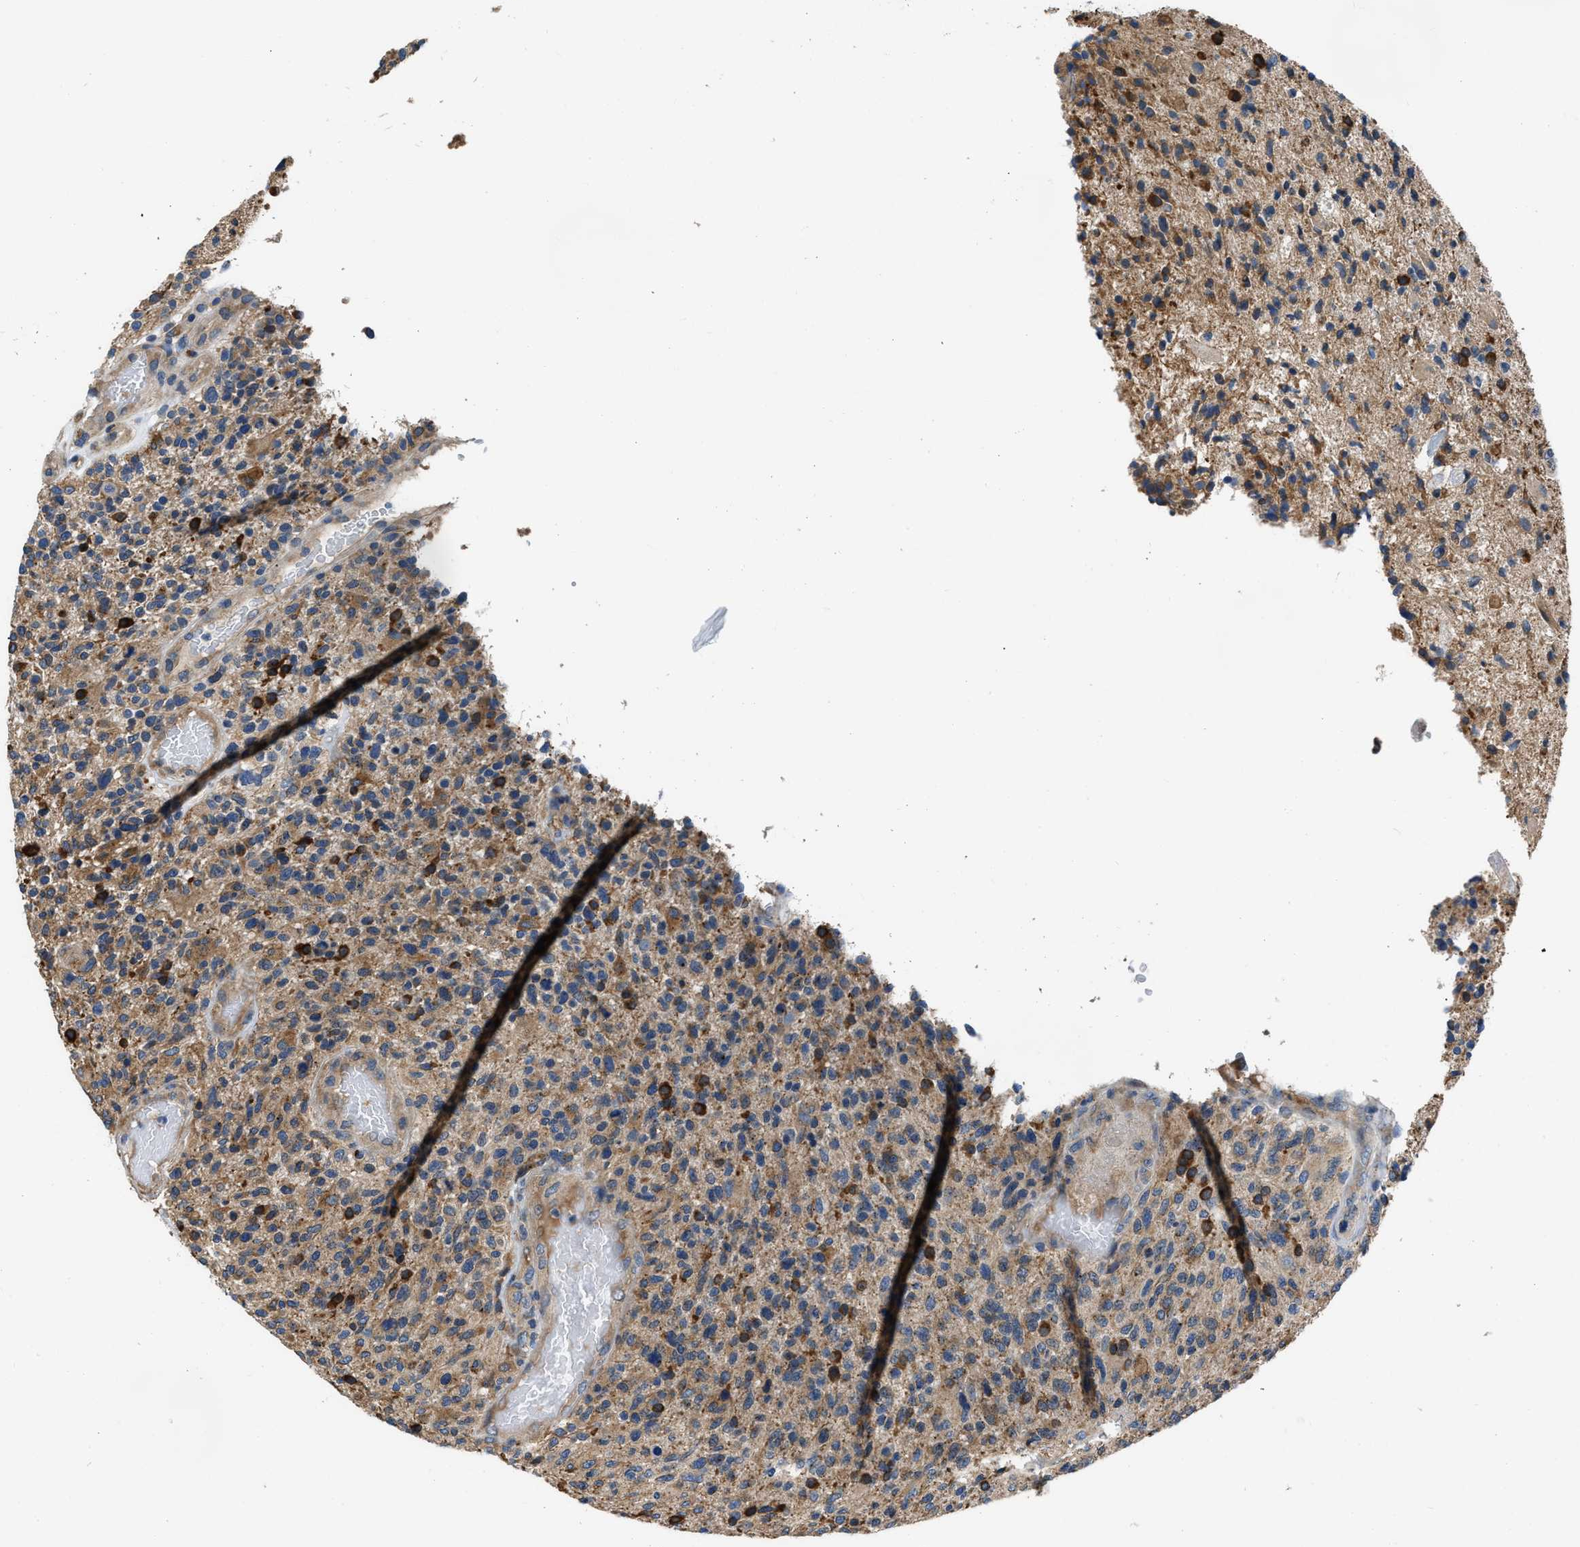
{"staining": {"intensity": "moderate", "quantity": ">75%", "location": "cytoplasmic/membranous"}, "tissue": "glioma", "cell_type": "Tumor cells", "image_type": "cancer", "snomed": [{"axis": "morphology", "description": "Glioma, malignant, High grade"}, {"axis": "topography", "description": "Brain"}], "caption": "Protein expression by IHC demonstrates moderate cytoplasmic/membranous positivity in approximately >75% of tumor cells in glioma.", "gene": "ARL6IP5", "patient": {"sex": "male", "age": 72}}